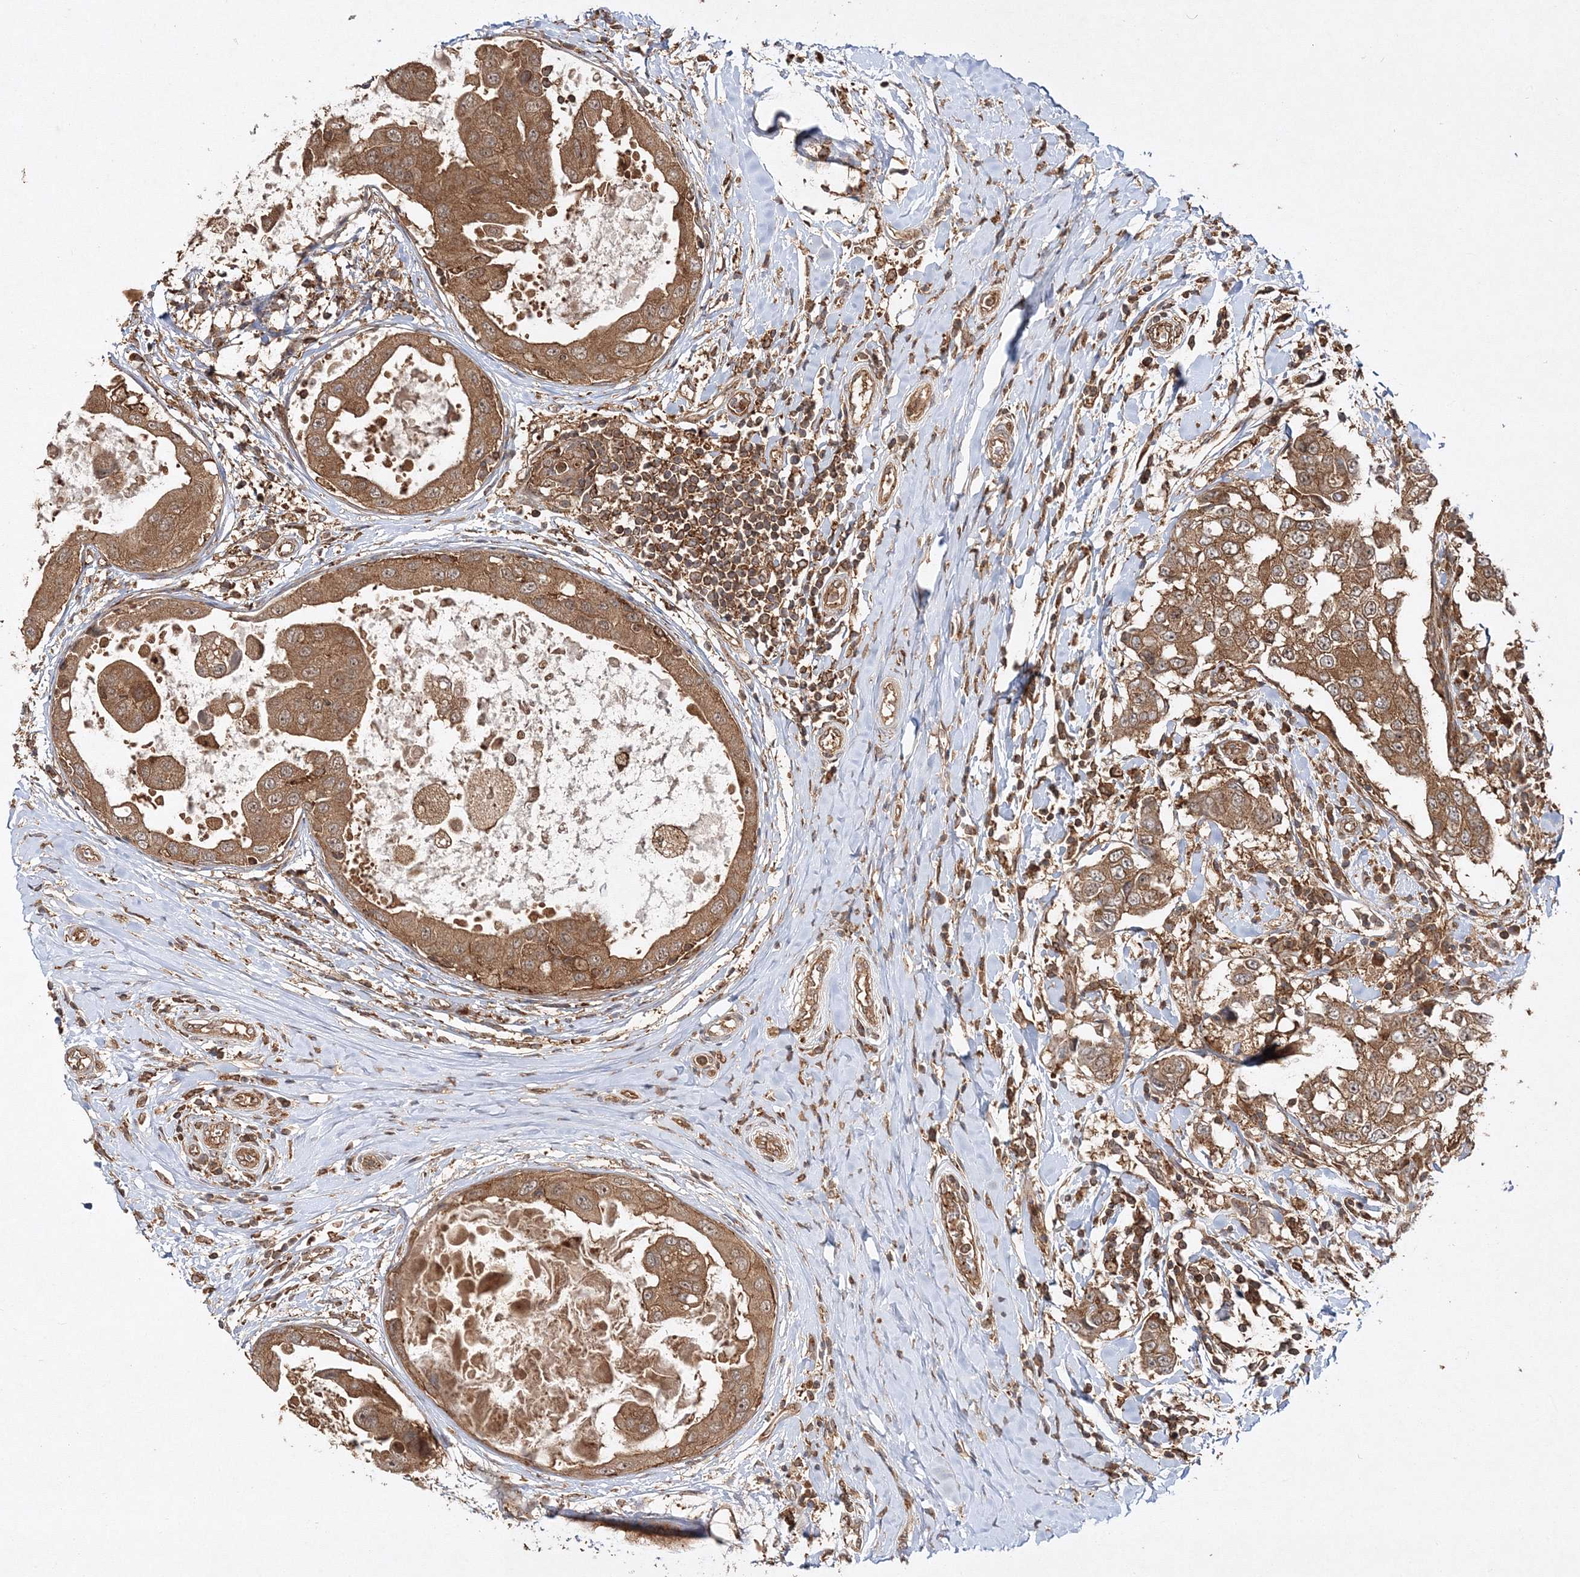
{"staining": {"intensity": "moderate", "quantity": ">75%", "location": "cytoplasmic/membranous"}, "tissue": "breast cancer", "cell_type": "Tumor cells", "image_type": "cancer", "snomed": [{"axis": "morphology", "description": "Duct carcinoma"}, {"axis": "topography", "description": "Breast"}], "caption": "Immunohistochemistry (IHC) staining of breast invasive ductal carcinoma, which demonstrates medium levels of moderate cytoplasmic/membranous staining in approximately >75% of tumor cells indicating moderate cytoplasmic/membranous protein expression. The staining was performed using DAB (brown) for protein detection and nuclei were counterstained in hematoxylin (blue).", "gene": "WDR37", "patient": {"sex": "female", "age": 27}}